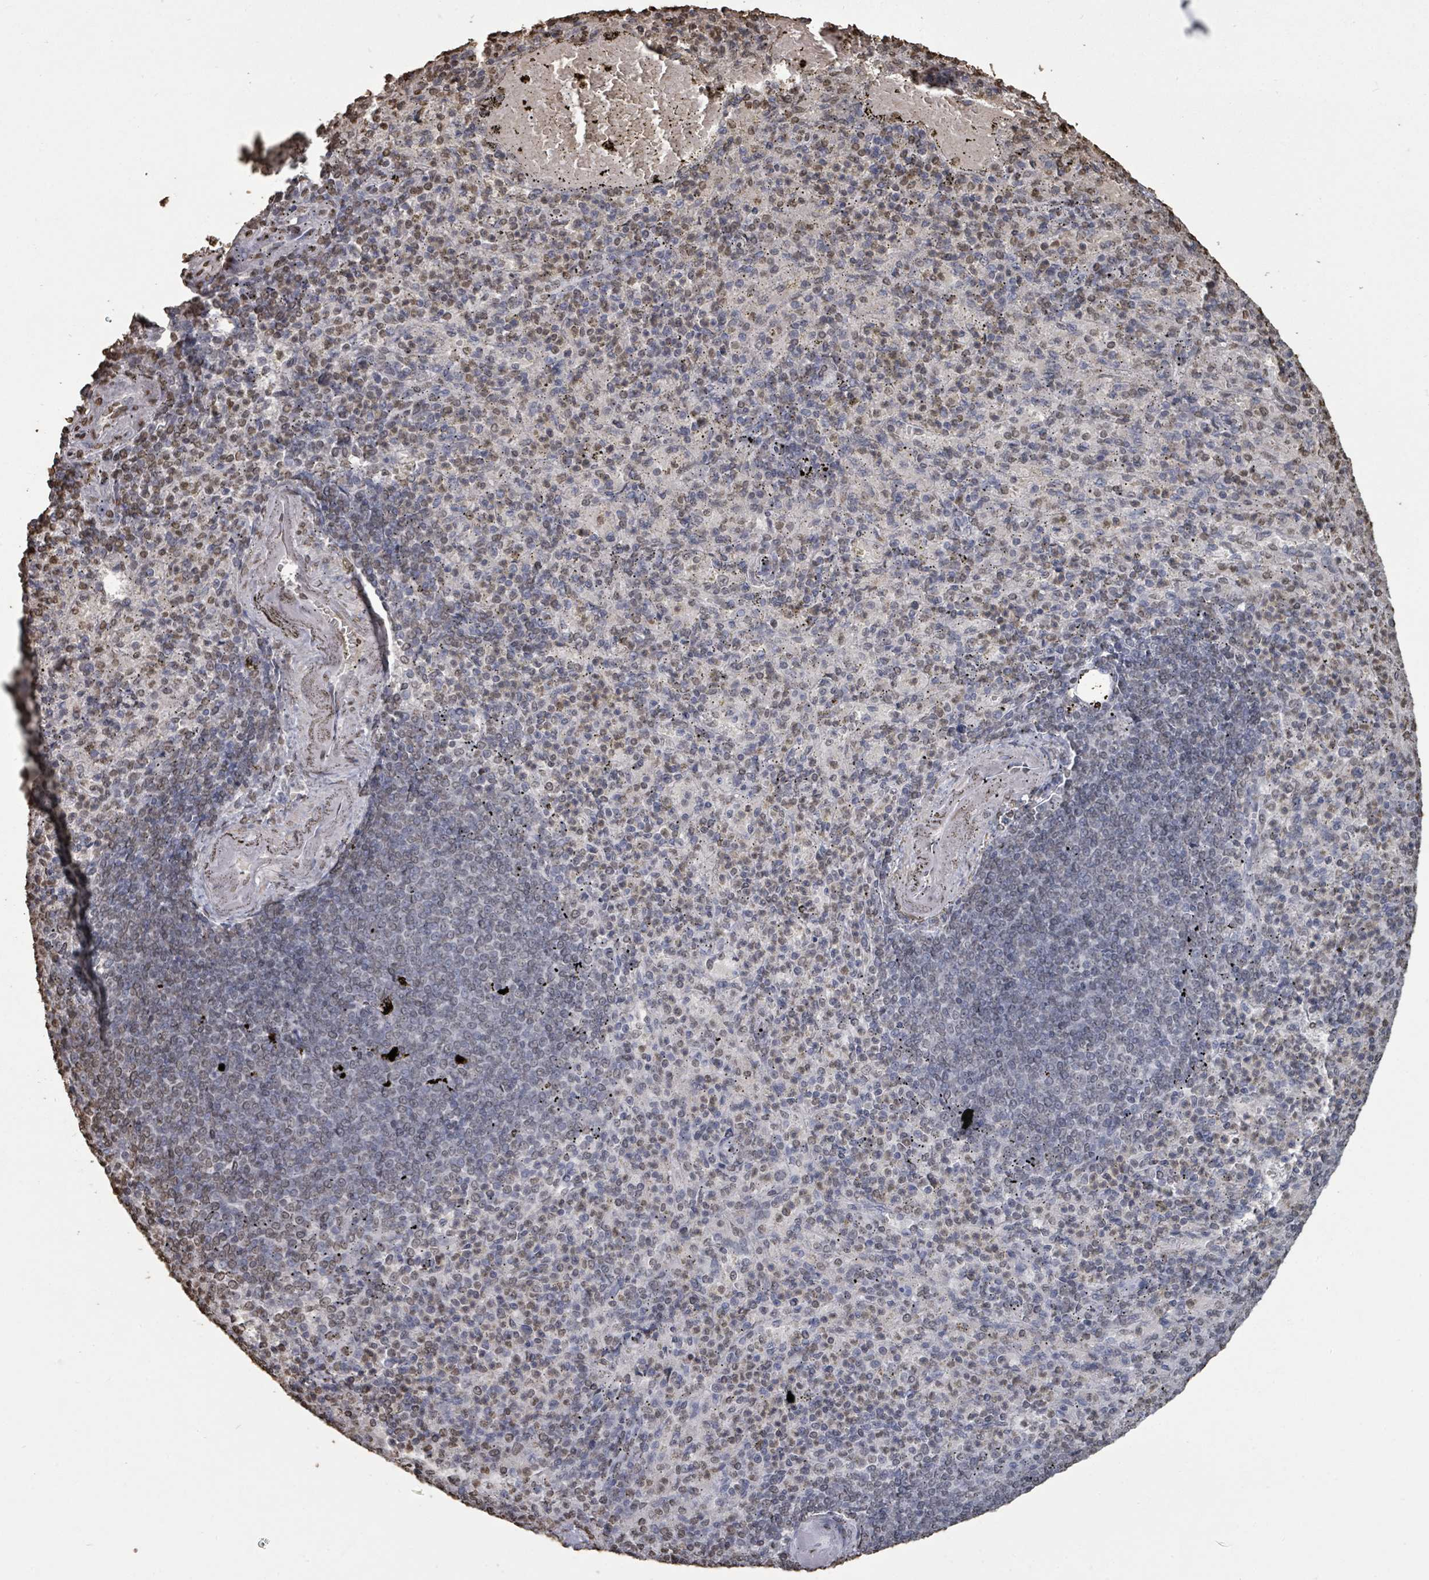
{"staining": {"intensity": "weak", "quantity": "<25%", "location": "nuclear"}, "tissue": "spleen", "cell_type": "Cells in red pulp", "image_type": "normal", "snomed": [{"axis": "morphology", "description": "Normal tissue, NOS"}, {"axis": "topography", "description": "Spleen"}], "caption": "A photomicrograph of spleen stained for a protein displays no brown staining in cells in red pulp.", "gene": "MRPS12", "patient": {"sex": "female", "age": 74}}